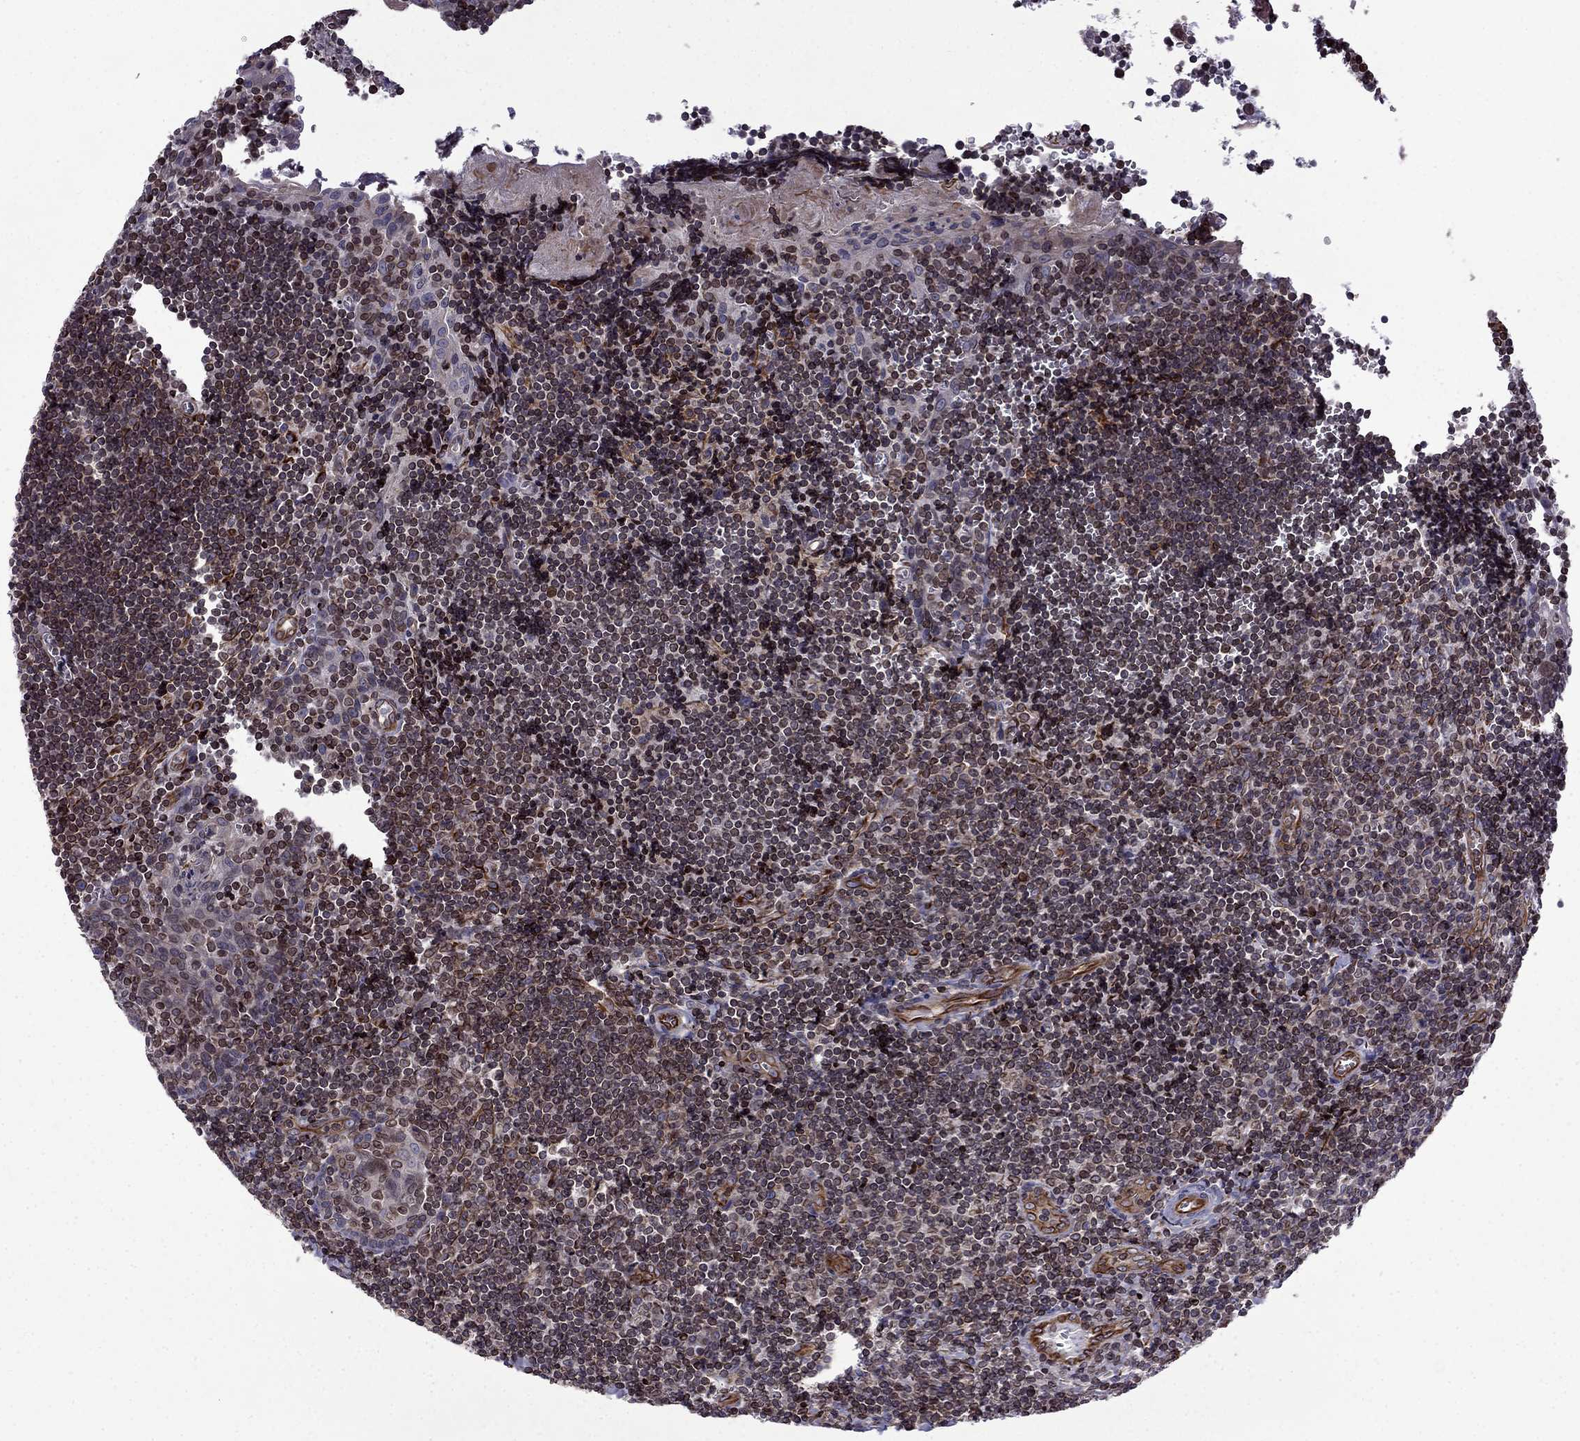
{"staining": {"intensity": "moderate", "quantity": "<25%", "location": "nuclear"}, "tissue": "tonsil", "cell_type": "Germinal center cells", "image_type": "normal", "snomed": [{"axis": "morphology", "description": "Normal tissue, NOS"}, {"axis": "morphology", "description": "Inflammation, NOS"}, {"axis": "topography", "description": "Tonsil"}], "caption": "About <25% of germinal center cells in benign human tonsil show moderate nuclear protein expression as visualized by brown immunohistochemical staining.", "gene": "CDC42BPA", "patient": {"sex": "female", "age": 31}}